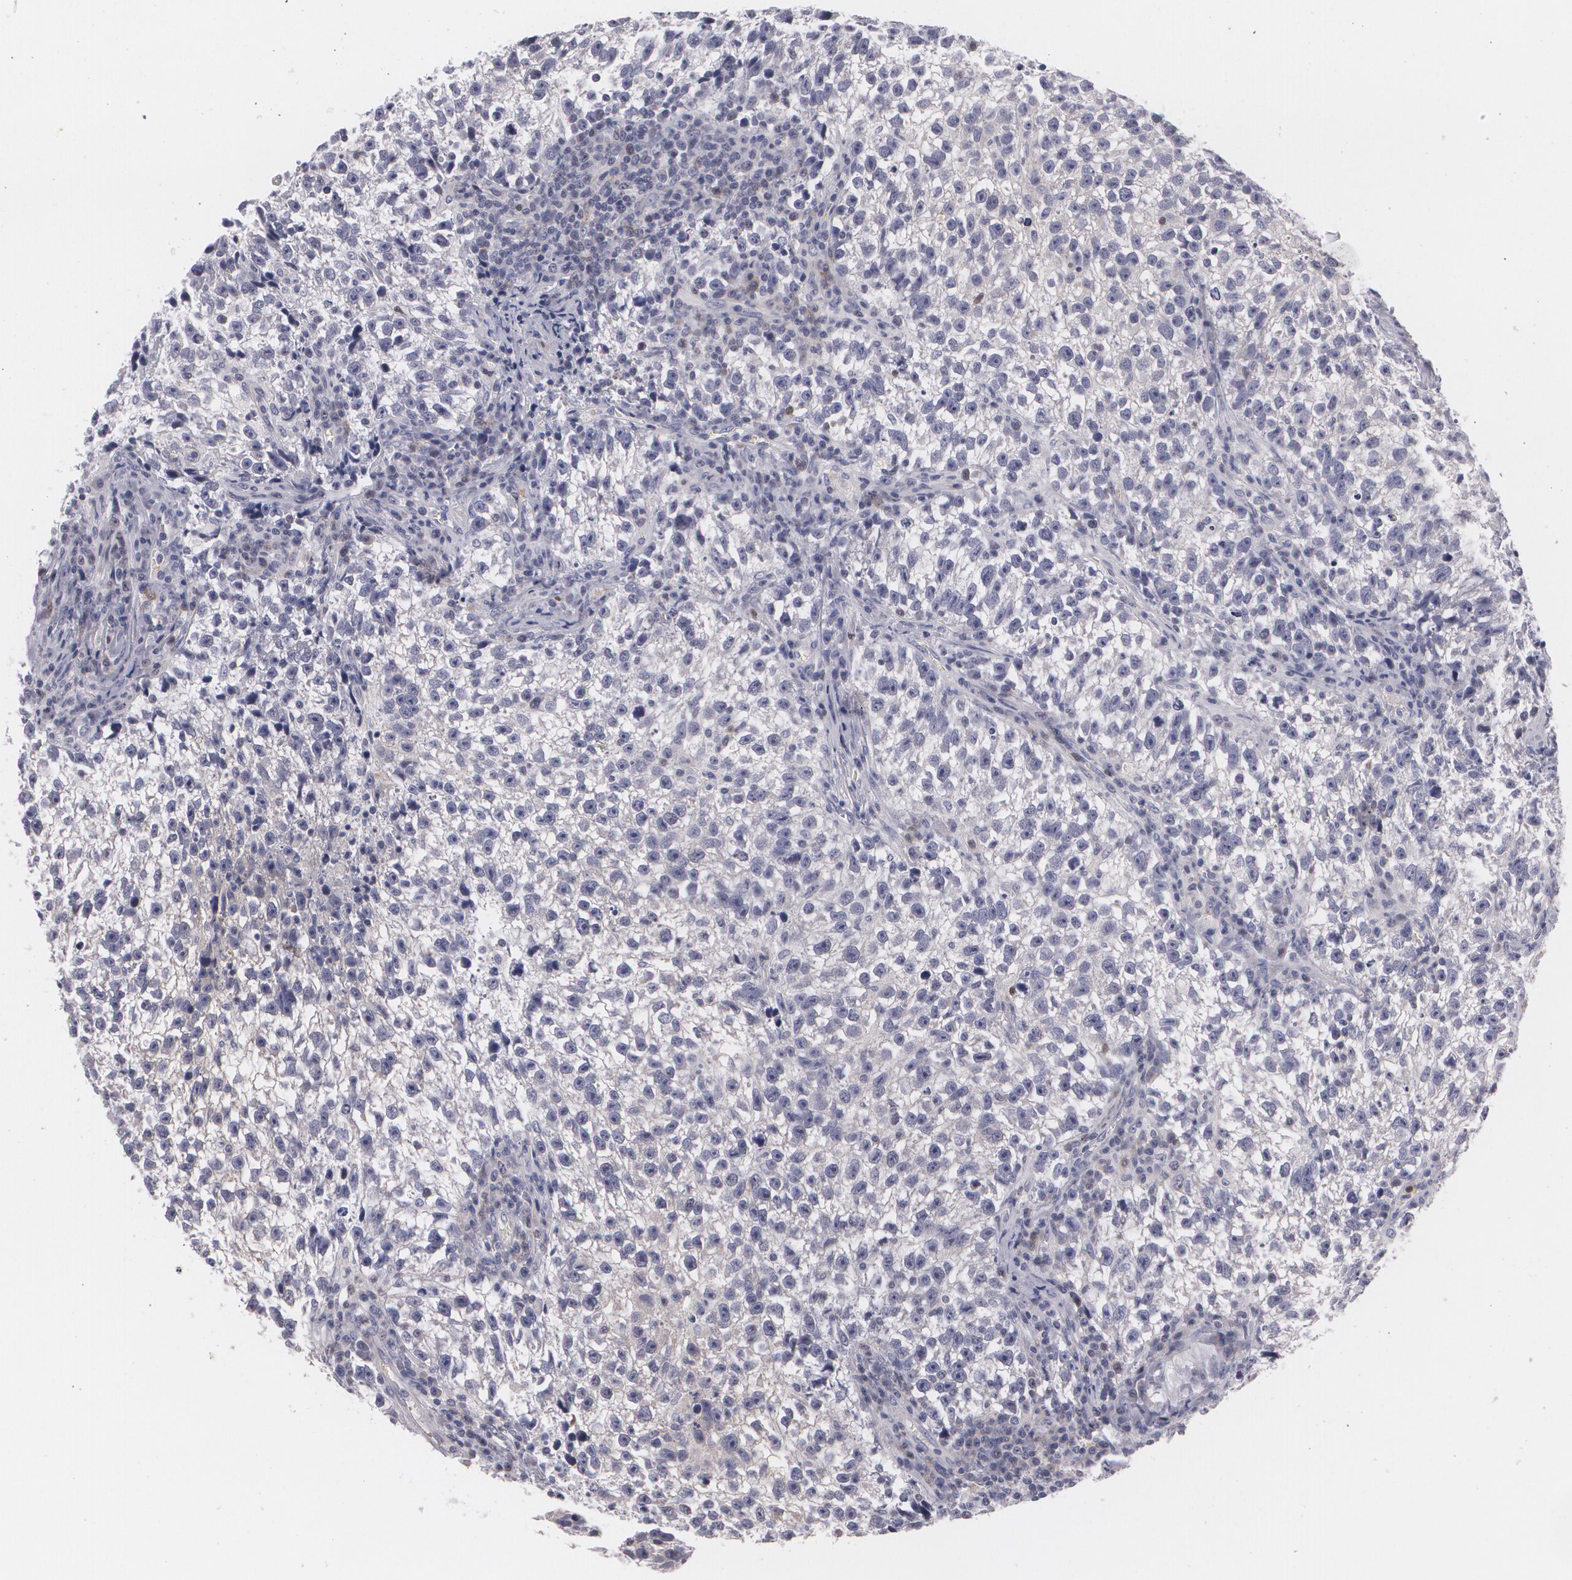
{"staining": {"intensity": "negative", "quantity": "none", "location": "none"}, "tissue": "testis cancer", "cell_type": "Tumor cells", "image_type": "cancer", "snomed": [{"axis": "morphology", "description": "Seminoma, NOS"}, {"axis": "topography", "description": "Testis"}], "caption": "DAB (3,3'-diaminobenzidine) immunohistochemical staining of testis cancer (seminoma) shows no significant expression in tumor cells.", "gene": "ZBTB16", "patient": {"sex": "male", "age": 38}}